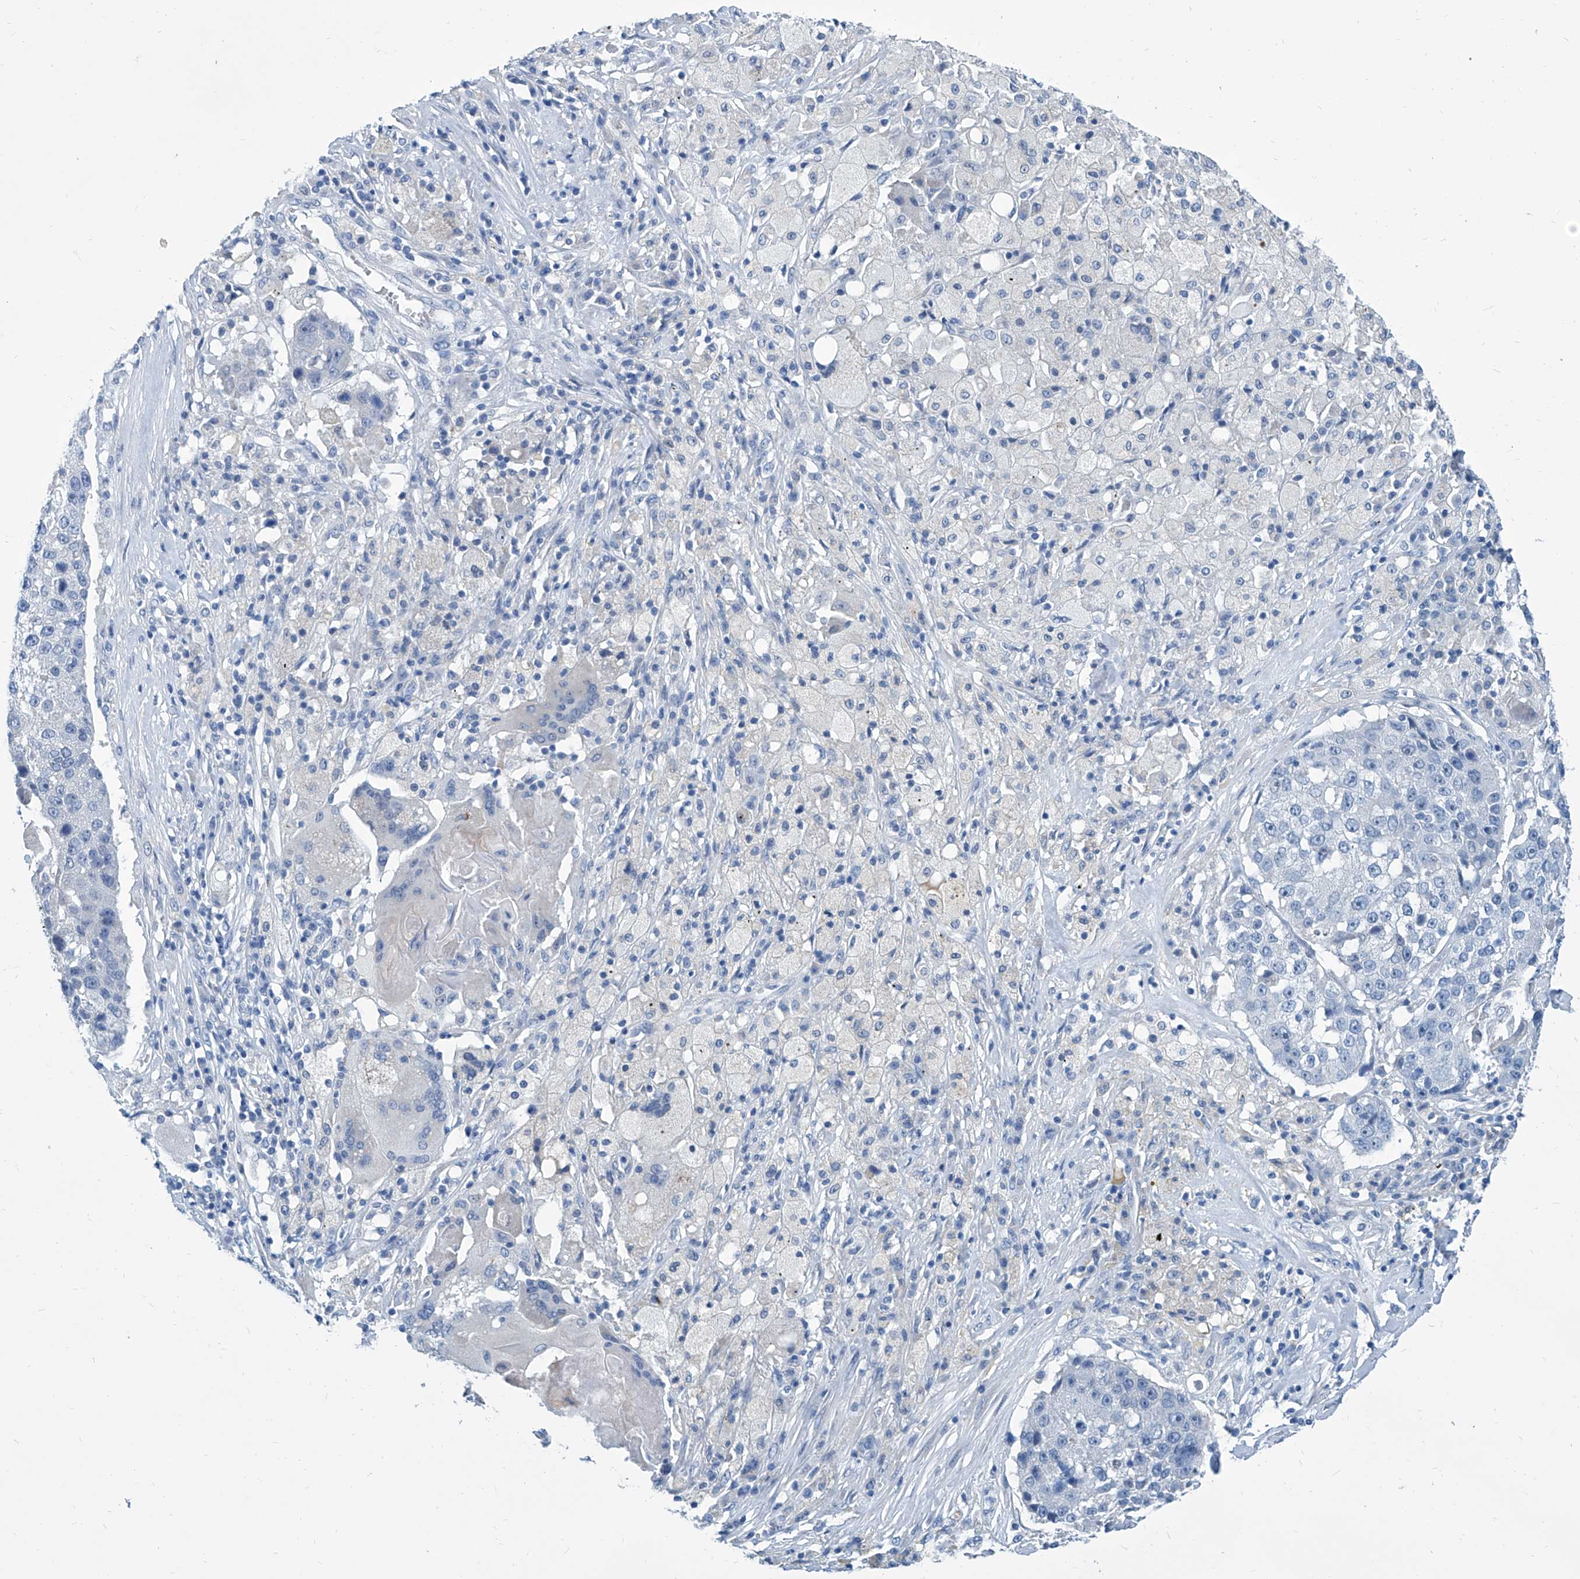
{"staining": {"intensity": "negative", "quantity": "none", "location": "none"}, "tissue": "lung cancer", "cell_type": "Tumor cells", "image_type": "cancer", "snomed": [{"axis": "morphology", "description": "Squamous cell carcinoma, NOS"}, {"axis": "topography", "description": "Lung"}], "caption": "Lung cancer was stained to show a protein in brown. There is no significant expression in tumor cells.", "gene": "ZNF519", "patient": {"sex": "male", "age": 61}}